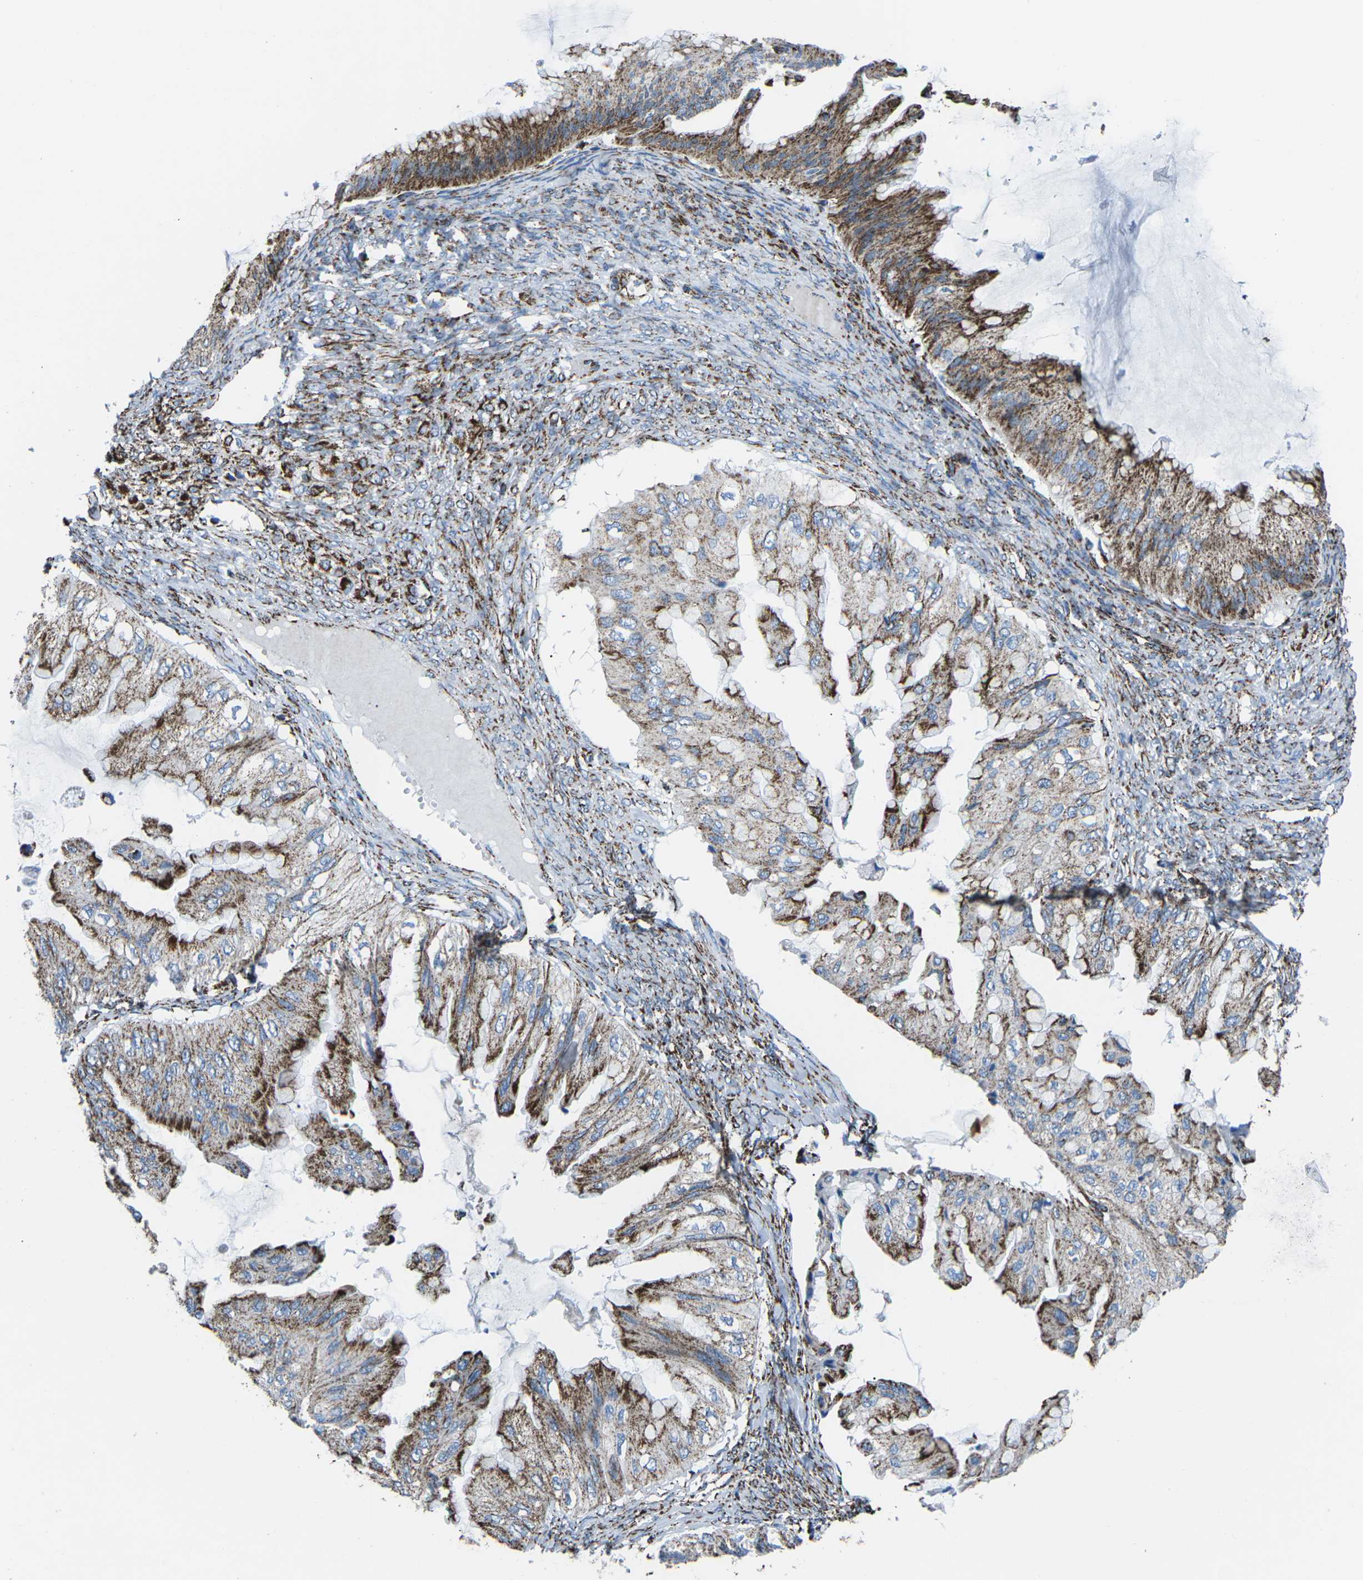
{"staining": {"intensity": "strong", "quantity": "25%-75%", "location": "cytoplasmic/membranous"}, "tissue": "ovarian cancer", "cell_type": "Tumor cells", "image_type": "cancer", "snomed": [{"axis": "morphology", "description": "Cystadenocarcinoma, mucinous, NOS"}, {"axis": "topography", "description": "Ovary"}], "caption": "Immunohistochemistry (IHC) of human ovarian cancer (mucinous cystadenocarcinoma) reveals high levels of strong cytoplasmic/membranous positivity in about 25%-75% of tumor cells.", "gene": "MT-CO2", "patient": {"sex": "female", "age": 61}}